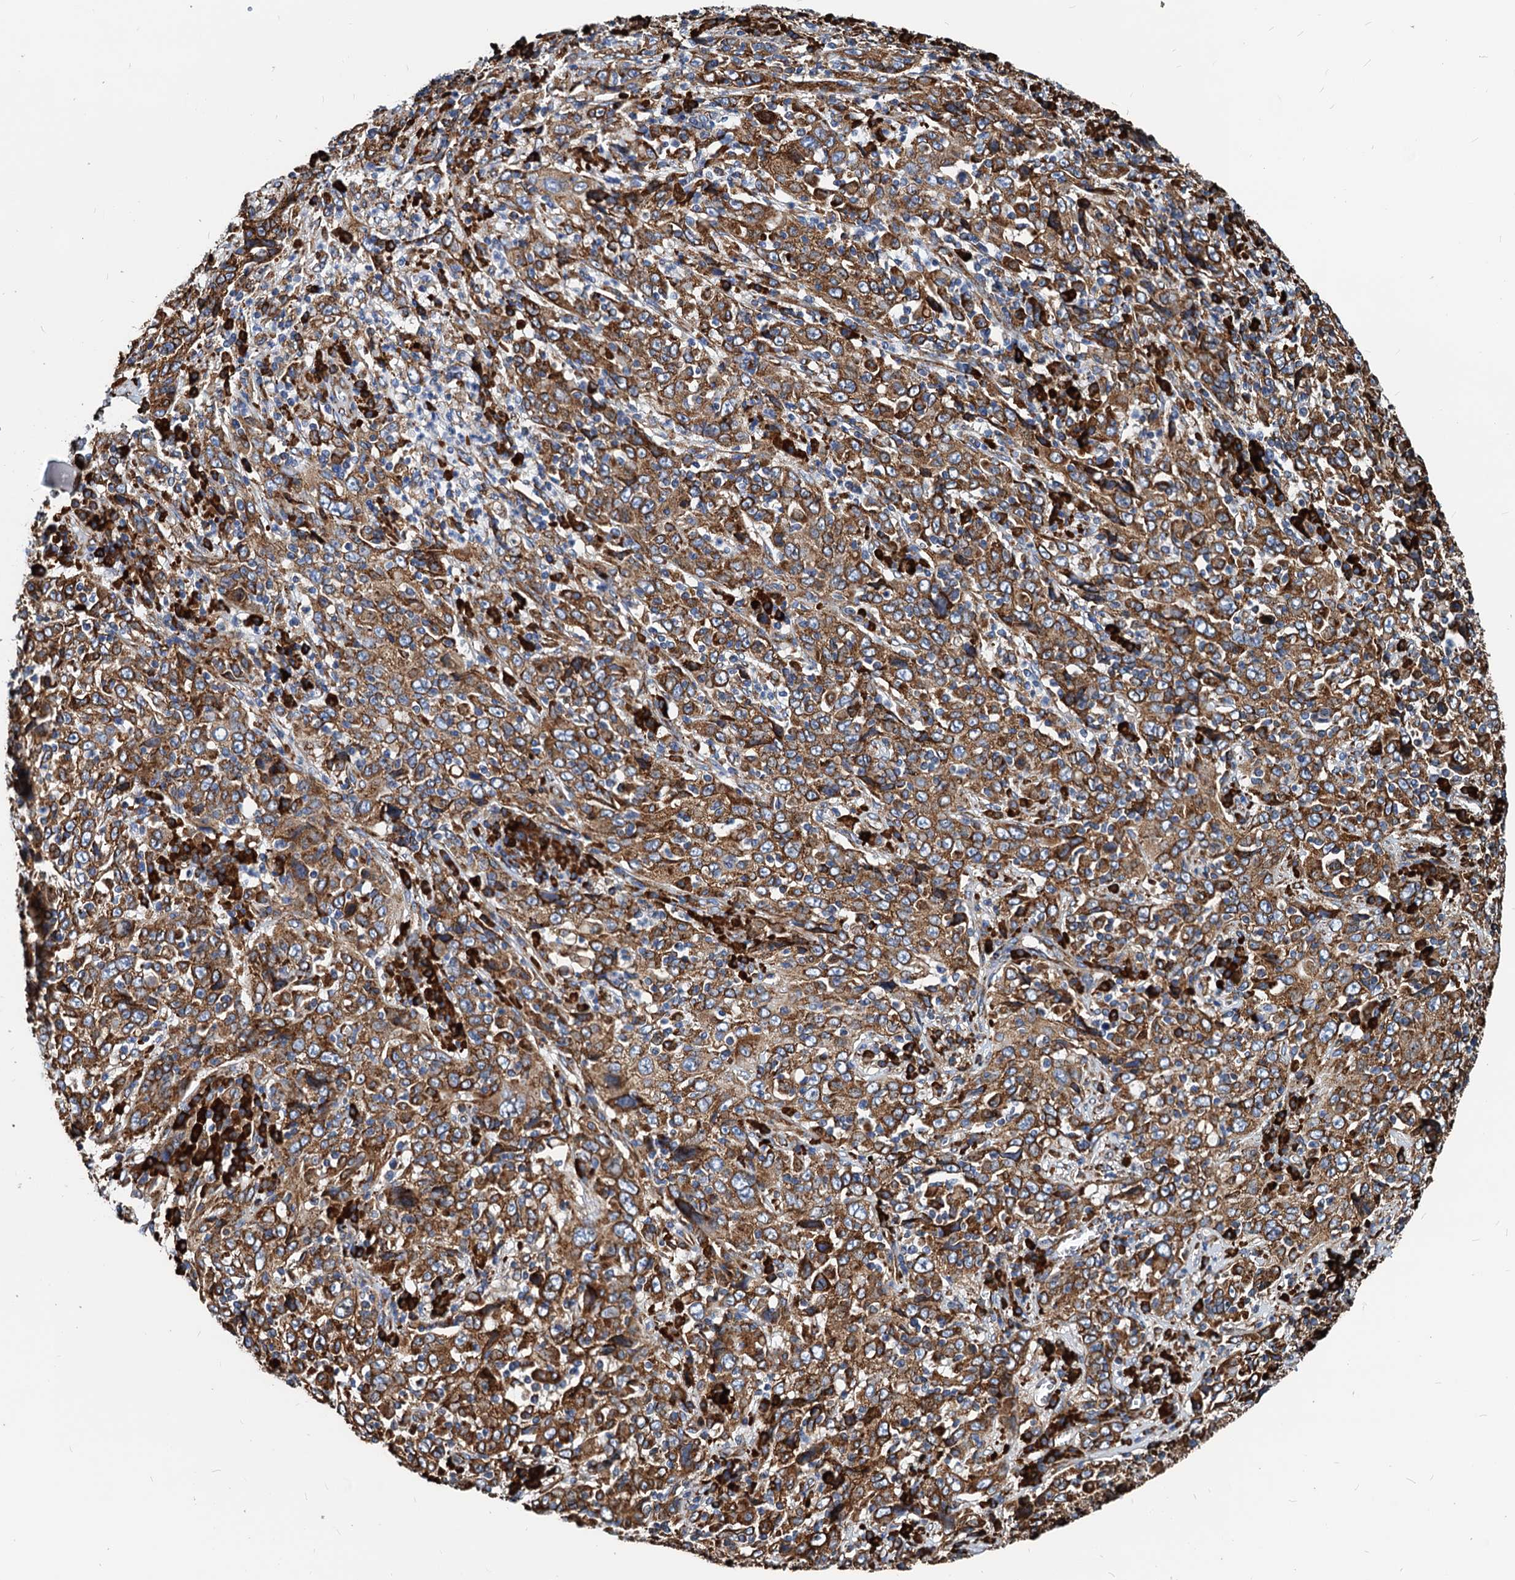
{"staining": {"intensity": "moderate", "quantity": ">75%", "location": "cytoplasmic/membranous"}, "tissue": "cervical cancer", "cell_type": "Tumor cells", "image_type": "cancer", "snomed": [{"axis": "morphology", "description": "Squamous cell carcinoma, NOS"}, {"axis": "topography", "description": "Cervix"}], "caption": "Immunohistochemical staining of human cervical cancer (squamous cell carcinoma) displays moderate cytoplasmic/membranous protein positivity in approximately >75% of tumor cells.", "gene": "HSPA5", "patient": {"sex": "female", "age": 46}}